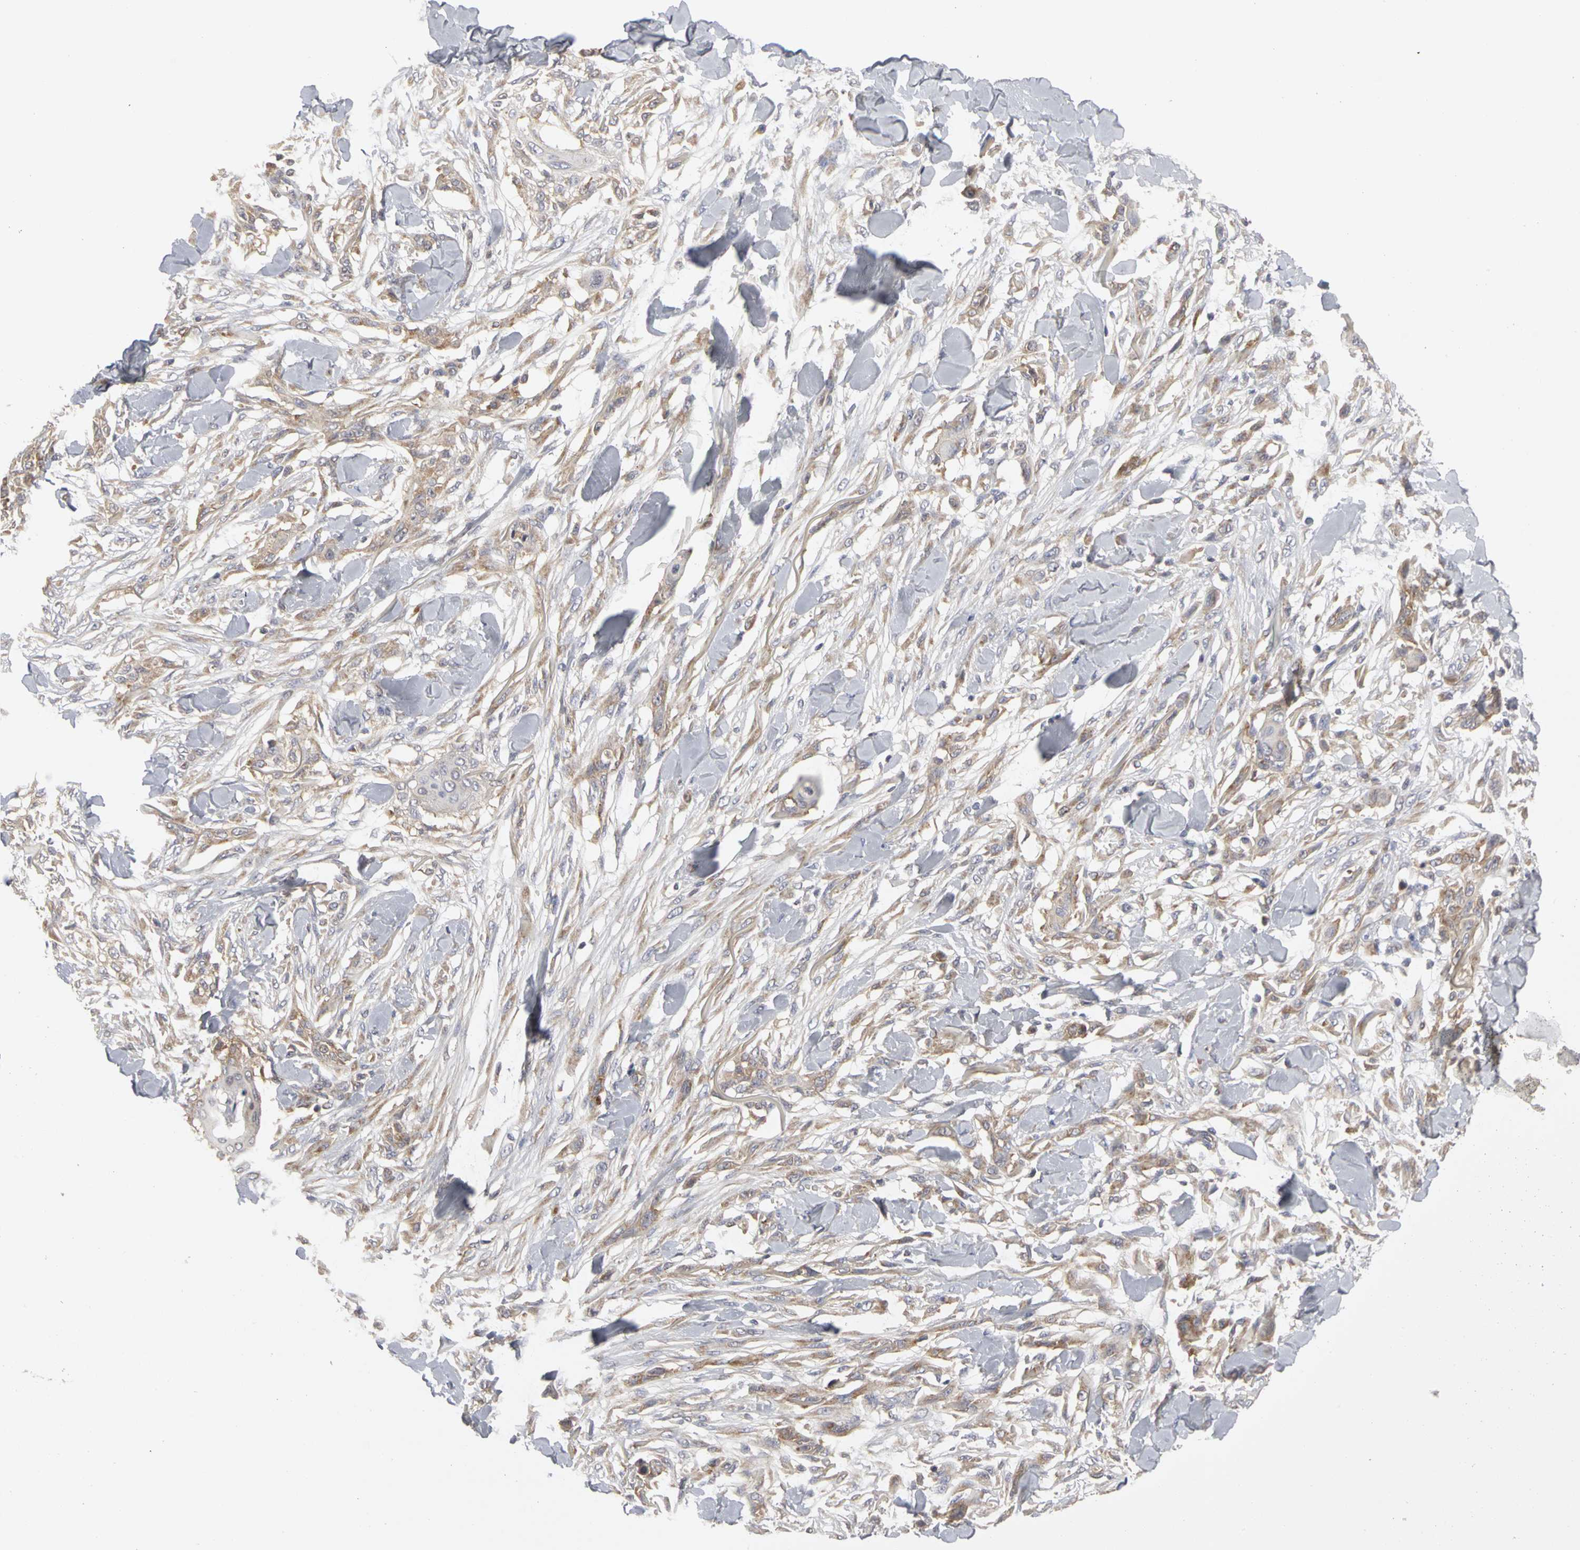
{"staining": {"intensity": "moderate", "quantity": "25%-75%", "location": "cytoplasmic/membranous"}, "tissue": "skin cancer", "cell_type": "Tumor cells", "image_type": "cancer", "snomed": [{"axis": "morphology", "description": "Normal tissue, NOS"}, {"axis": "morphology", "description": "Squamous cell carcinoma, NOS"}, {"axis": "topography", "description": "Skin"}], "caption": "Protein expression analysis of skin cancer (squamous cell carcinoma) shows moderate cytoplasmic/membranous positivity in approximately 25%-75% of tumor cells.", "gene": "IRAK1", "patient": {"sex": "female", "age": 59}}